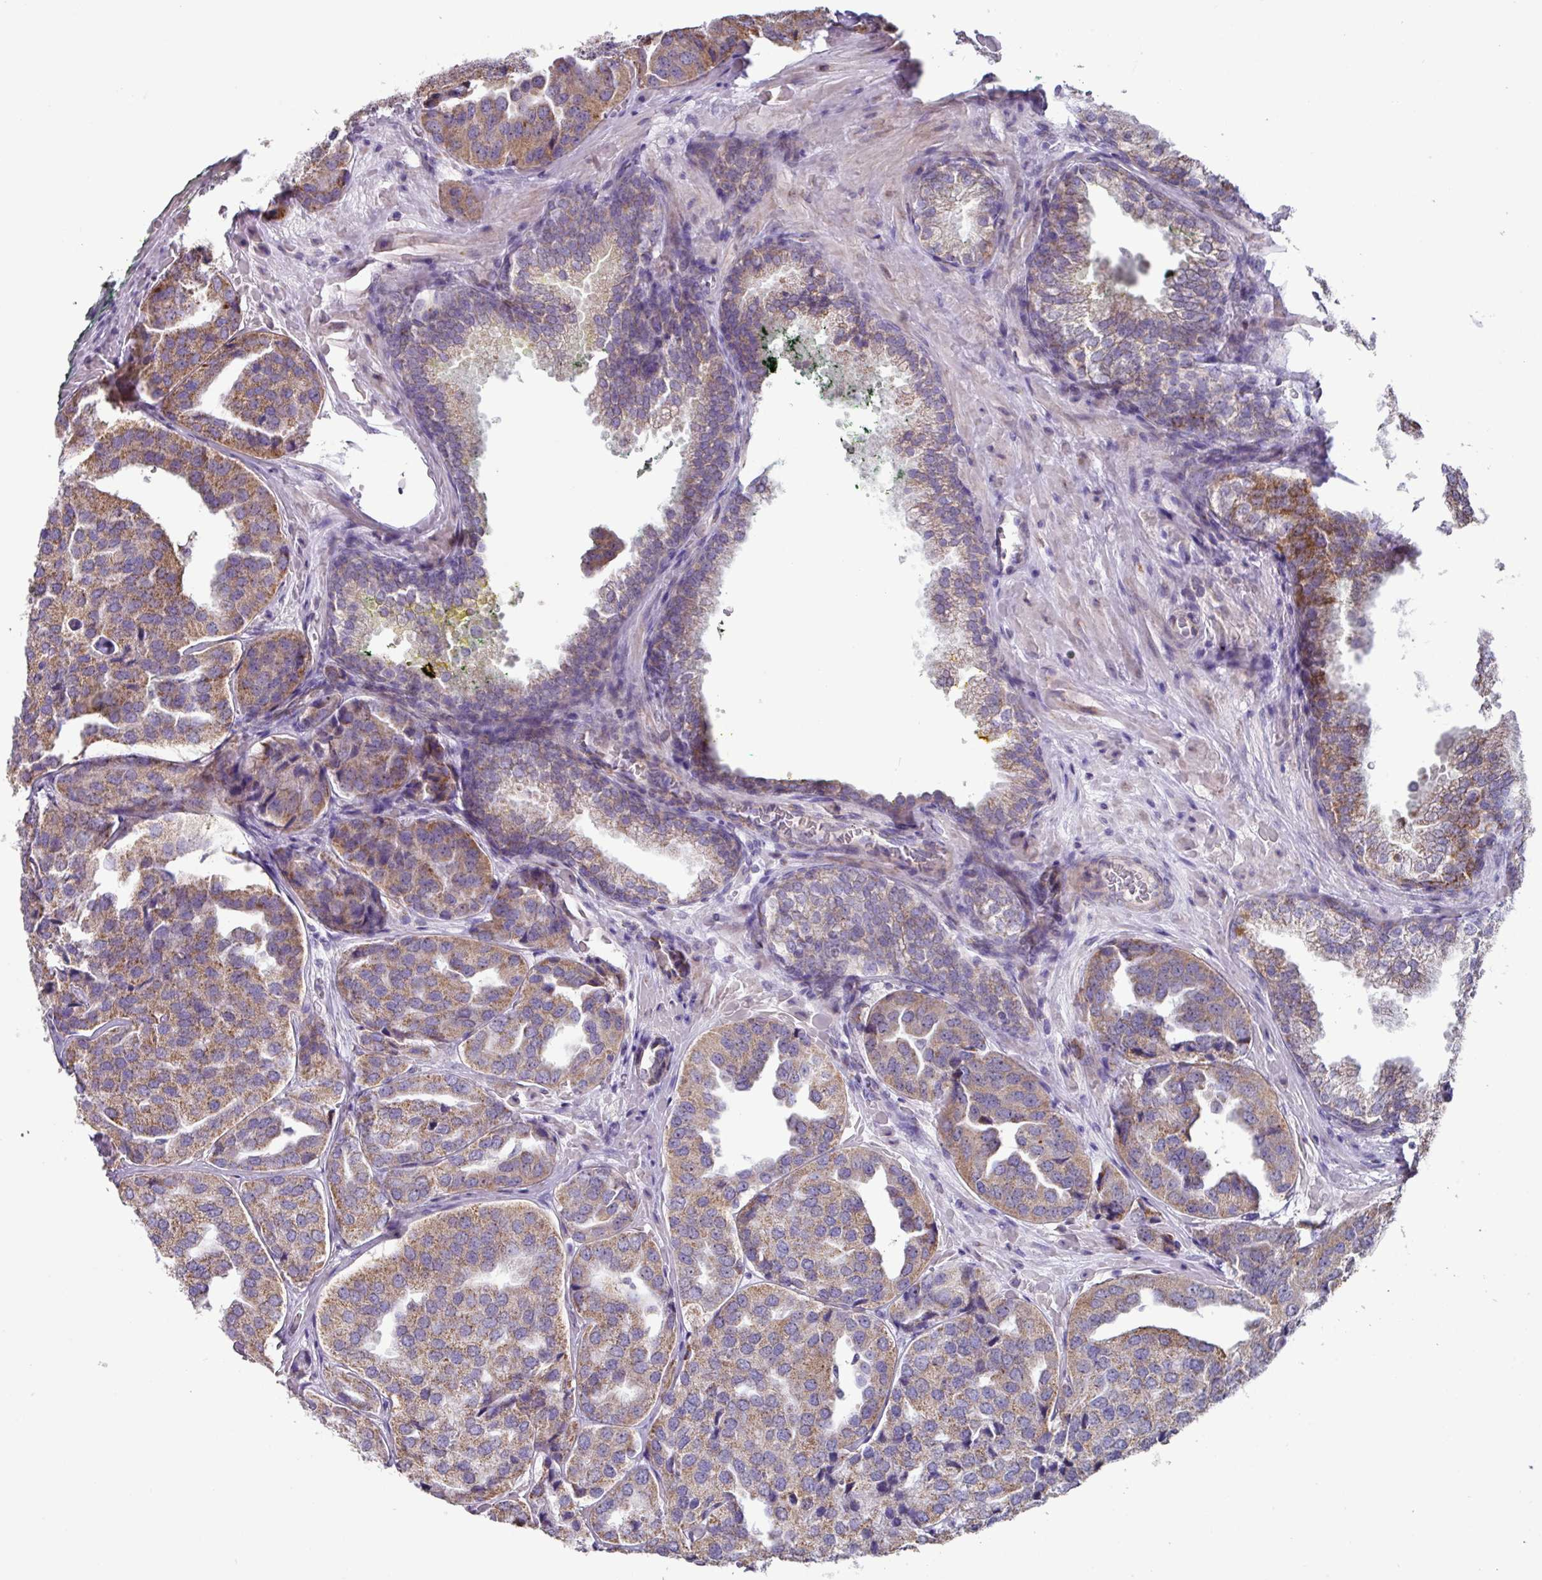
{"staining": {"intensity": "moderate", "quantity": ">75%", "location": "cytoplasmic/membranous"}, "tissue": "prostate cancer", "cell_type": "Tumor cells", "image_type": "cancer", "snomed": [{"axis": "morphology", "description": "Adenocarcinoma, High grade"}, {"axis": "topography", "description": "Prostate"}], "caption": "Protein expression analysis of human adenocarcinoma (high-grade) (prostate) reveals moderate cytoplasmic/membranous positivity in approximately >75% of tumor cells.", "gene": "MT-ND4", "patient": {"sex": "male", "age": 63}}